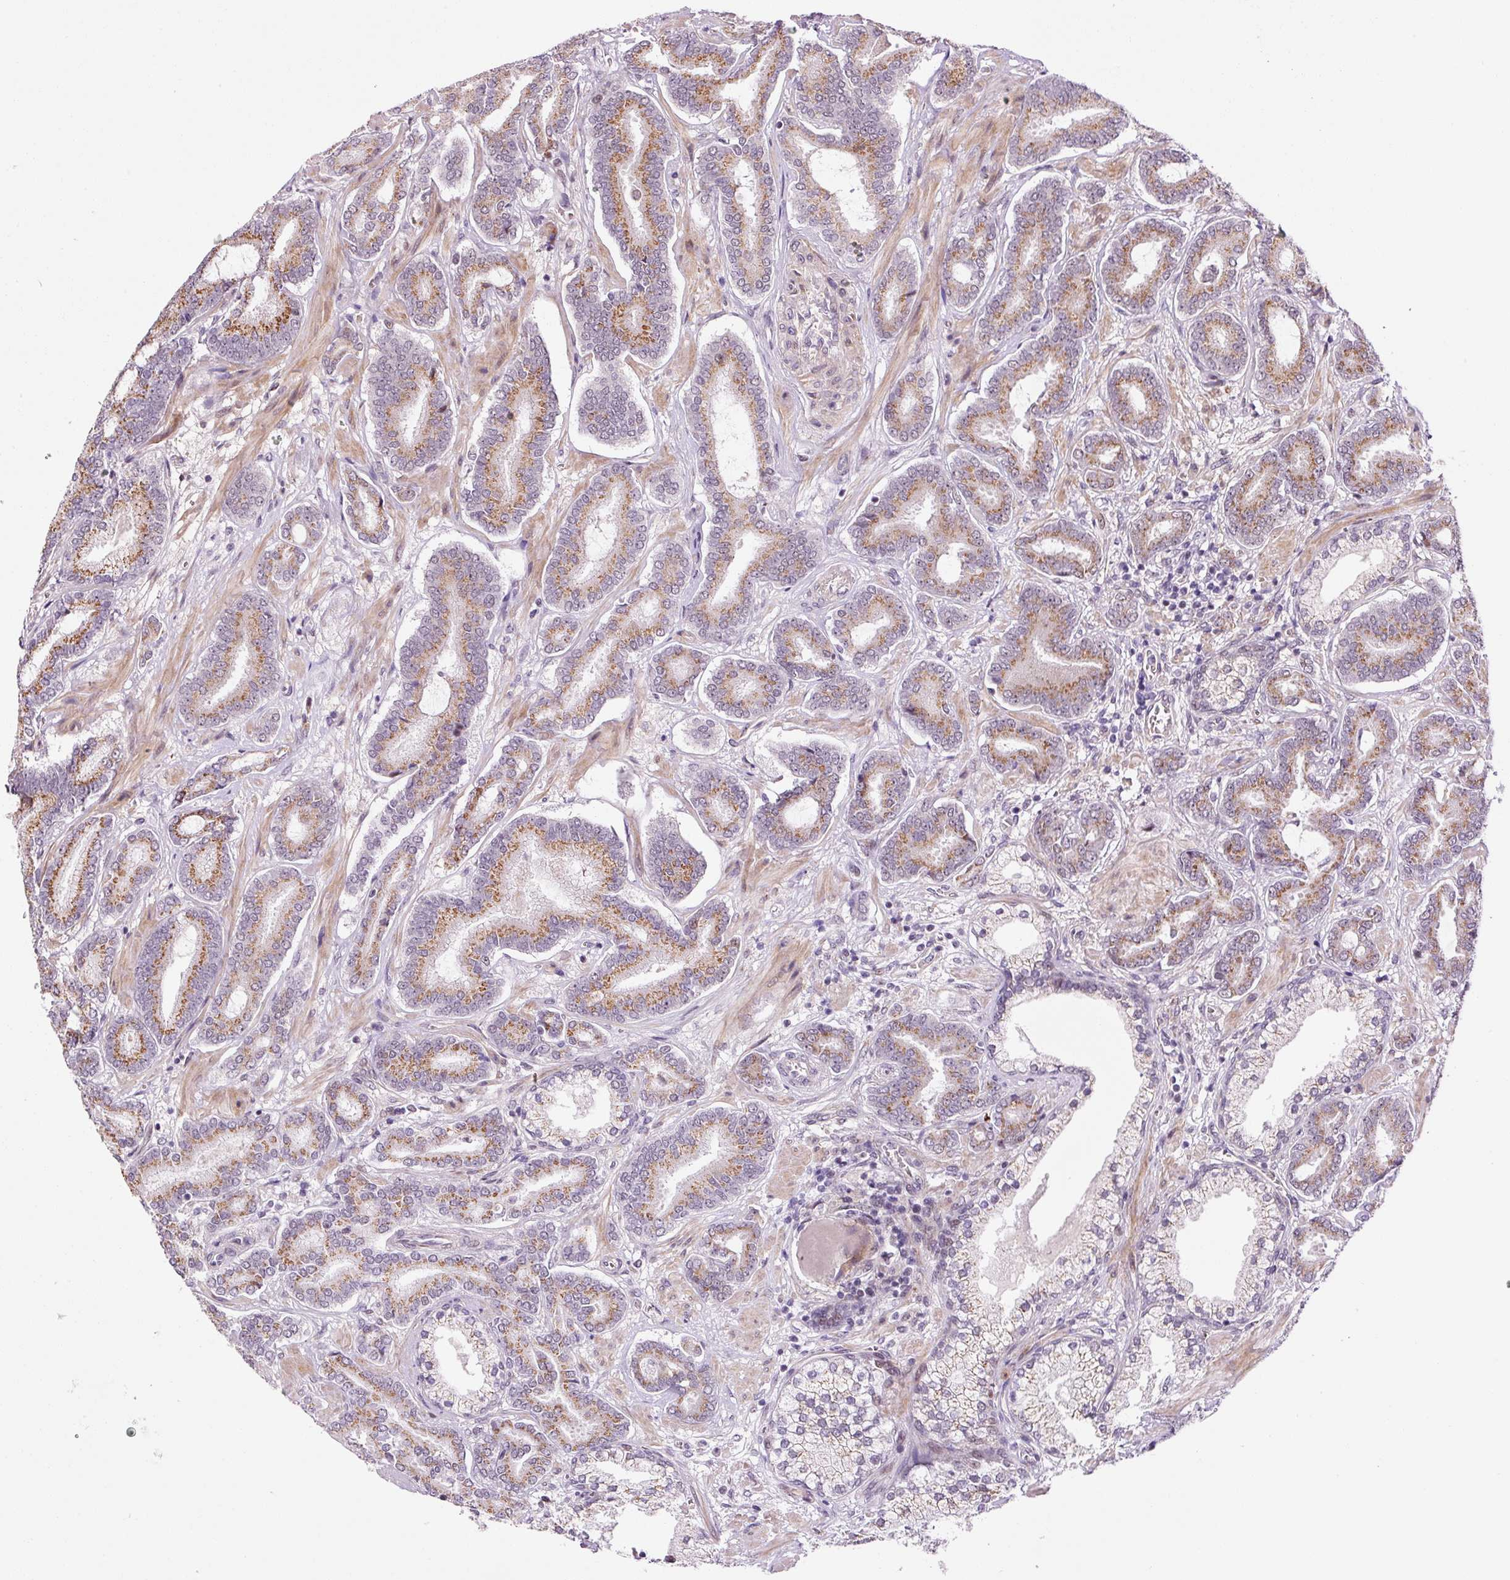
{"staining": {"intensity": "moderate", "quantity": ">75%", "location": "cytoplasmic/membranous"}, "tissue": "prostate cancer", "cell_type": "Tumor cells", "image_type": "cancer", "snomed": [{"axis": "morphology", "description": "Adenocarcinoma, Low grade"}, {"axis": "topography", "description": "Prostate and seminal vesicle, NOS"}], "caption": "Immunohistochemistry (IHC) of human prostate adenocarcinoma (low-grade) shows medium levels of moderate cytoplasmic/membranous staining in about >75% of tumor cells.", "gene": "ANKRD20A1", "patient": {"sex": "male", "age": 61}}